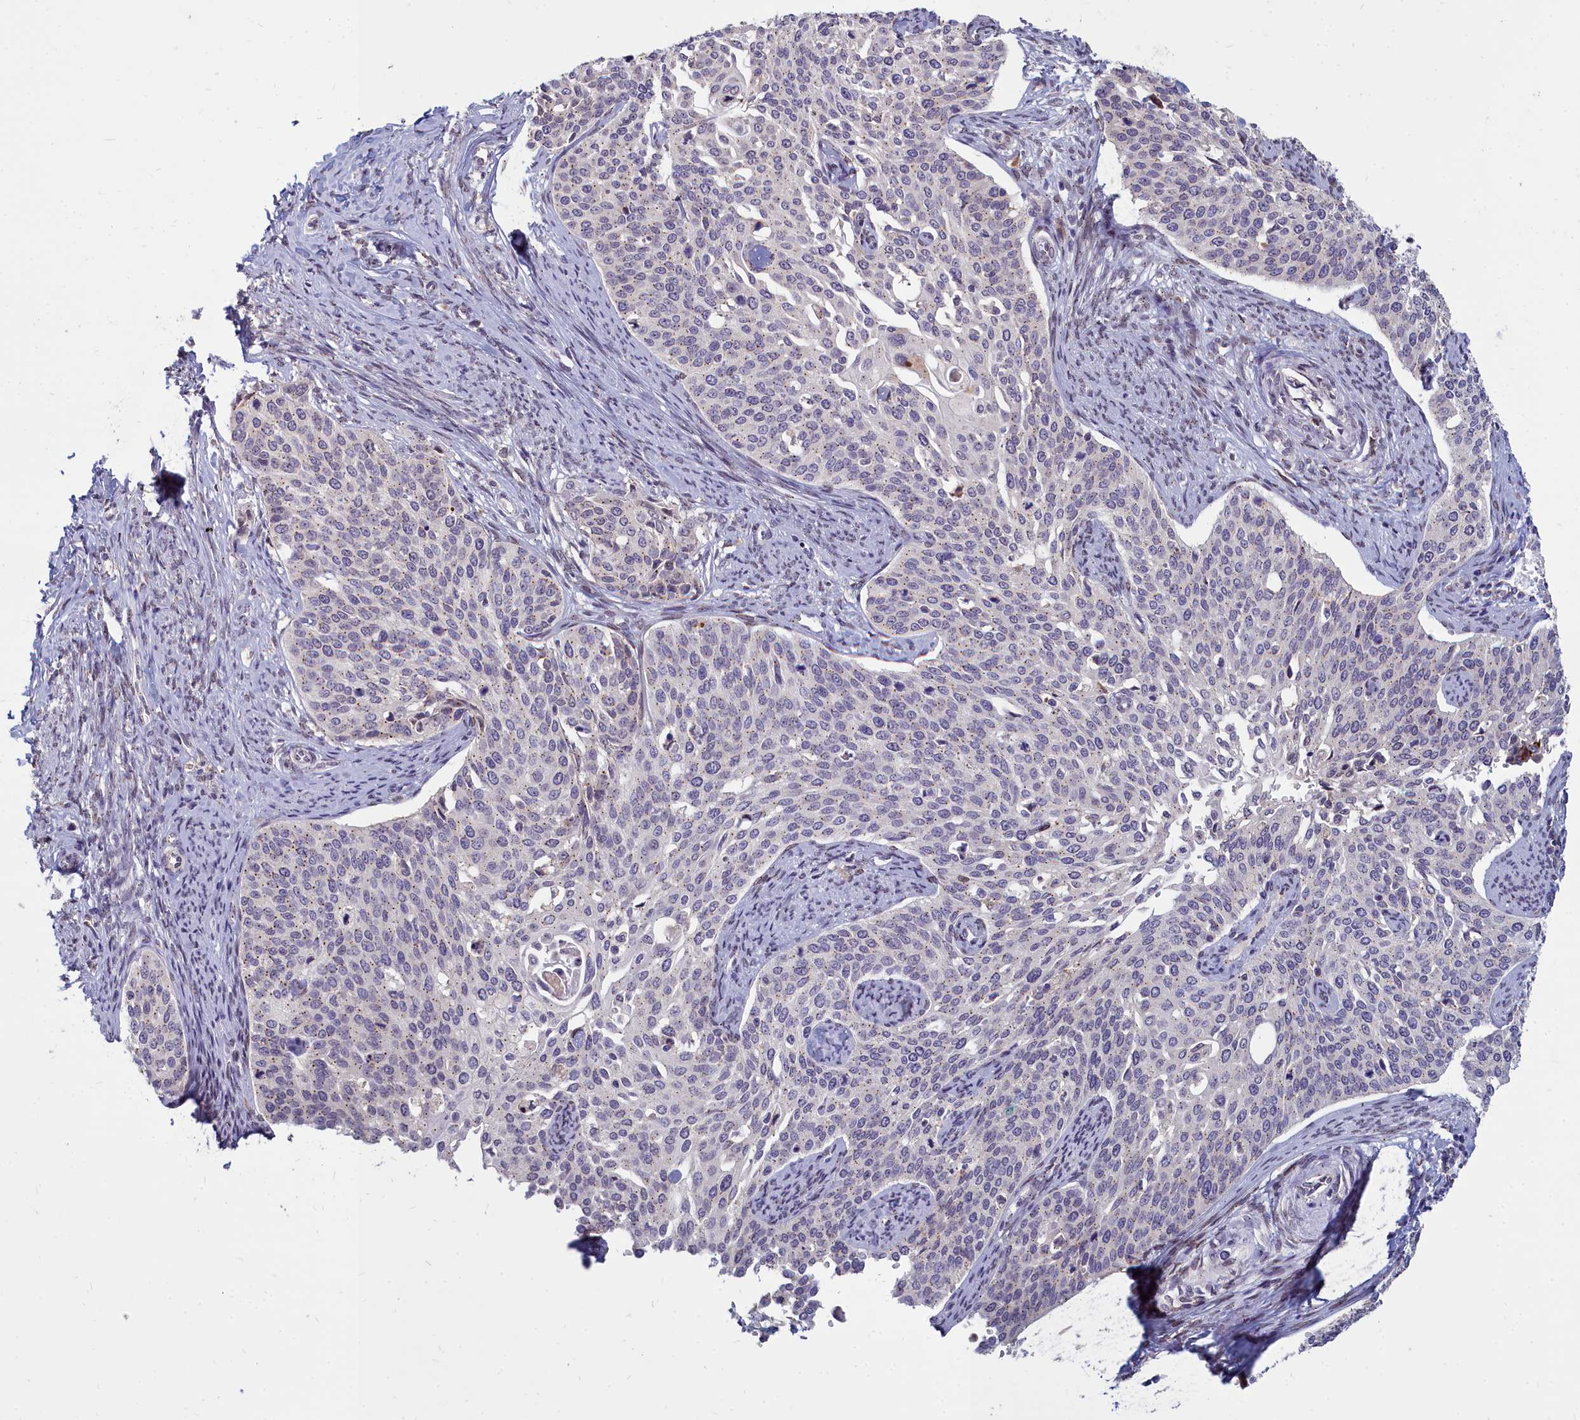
{"staining": {"intensity": "negative", "quantity": "none", "location": "none"}, "tissue": "cervical cancer", "cell_type": "Tumor cells", "image_type": "cancer", "snomed": [{"axis": "morphology", "description": "Squamous cell carcinoma, NOS"}, {"axis": "topography", "description": "Cervix"}], "caption": "A high-resolution photomicrograph shows immunohistochemistry staining of cervical cancer (squamous cell carcinoma), which displays no significant staining in tumor cells.", "gene": "NOXA1", "patient": {"sex": "female", "age": 44}}